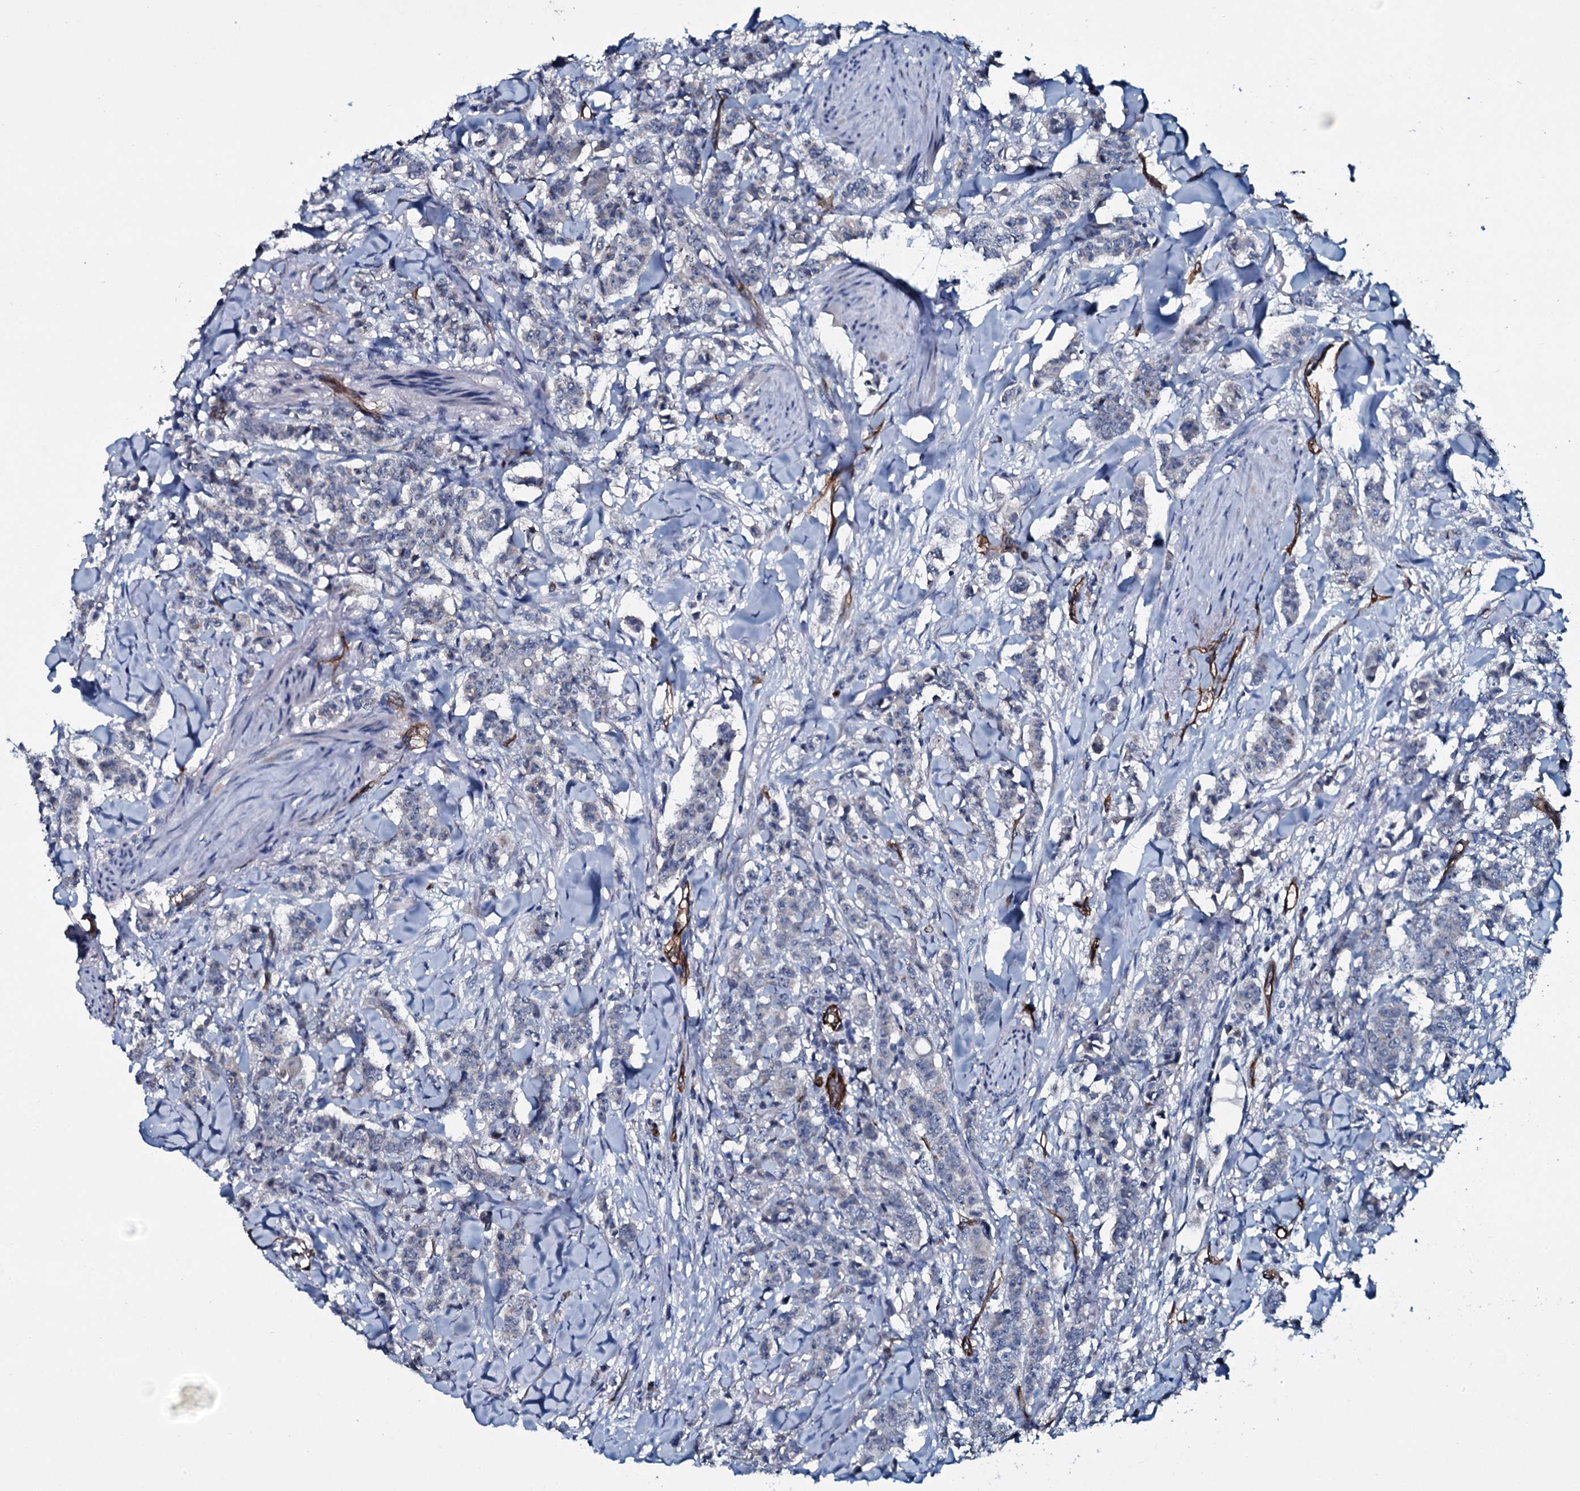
{"staining": {"intensity": "negative", "quantity": "none", "location": "none"}, "tissue": "breast cancer", "cell_type": "Tumor cells", "image_type": "cancer", "snomed": [{"axis": "morphology", "description": "Duct carcinoma"}, {"axis": "topography", "description": "Breast"}], "caption": "IHC of breast cancer exhibits no staining in tumor cells.", "gene": "CLEC14A", "patient": {"sex": "female", "age": 40}}